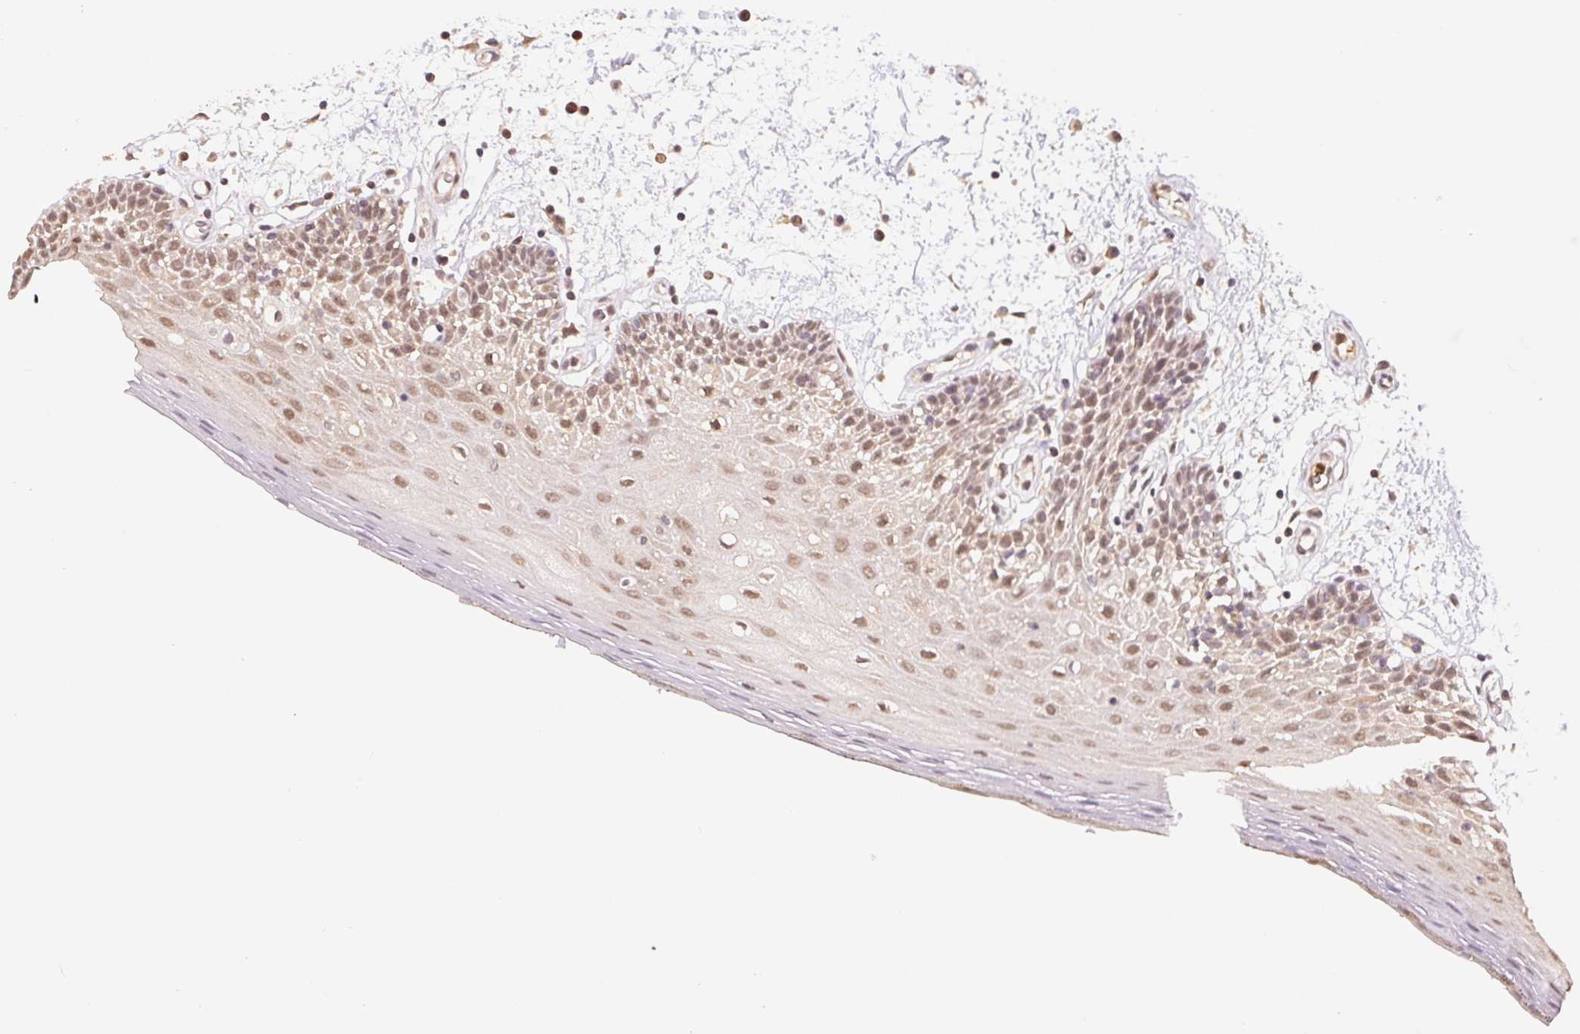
{"staining": {"intensity": "moderate", "quantity": ">75%", "location": "nuclear"}, "tissue": "oral mucosa", "cell_type": "Squamous epithelial cells", "image_type": "normal", "snomed": [{"axis": "morphology", "description": "Normal tissue, NOS"}, {"axis": "morphology", "description": "Squamous cell carcinoma, NOS"}, {"axis": "topography", "description": "Oral tissue"}, {"axis": "topography", "description": "Head-Neck"}], "caption": "Benign oral mucosa reveals moderate nuclear positivity in approximately >75% of squamous epithelial cells Immunohistochemistry (ihc) stains the protein in brown and the nuclei are stained blue..", "gene": "CDC123", "patient": {"sex": "male", "age": 52}}